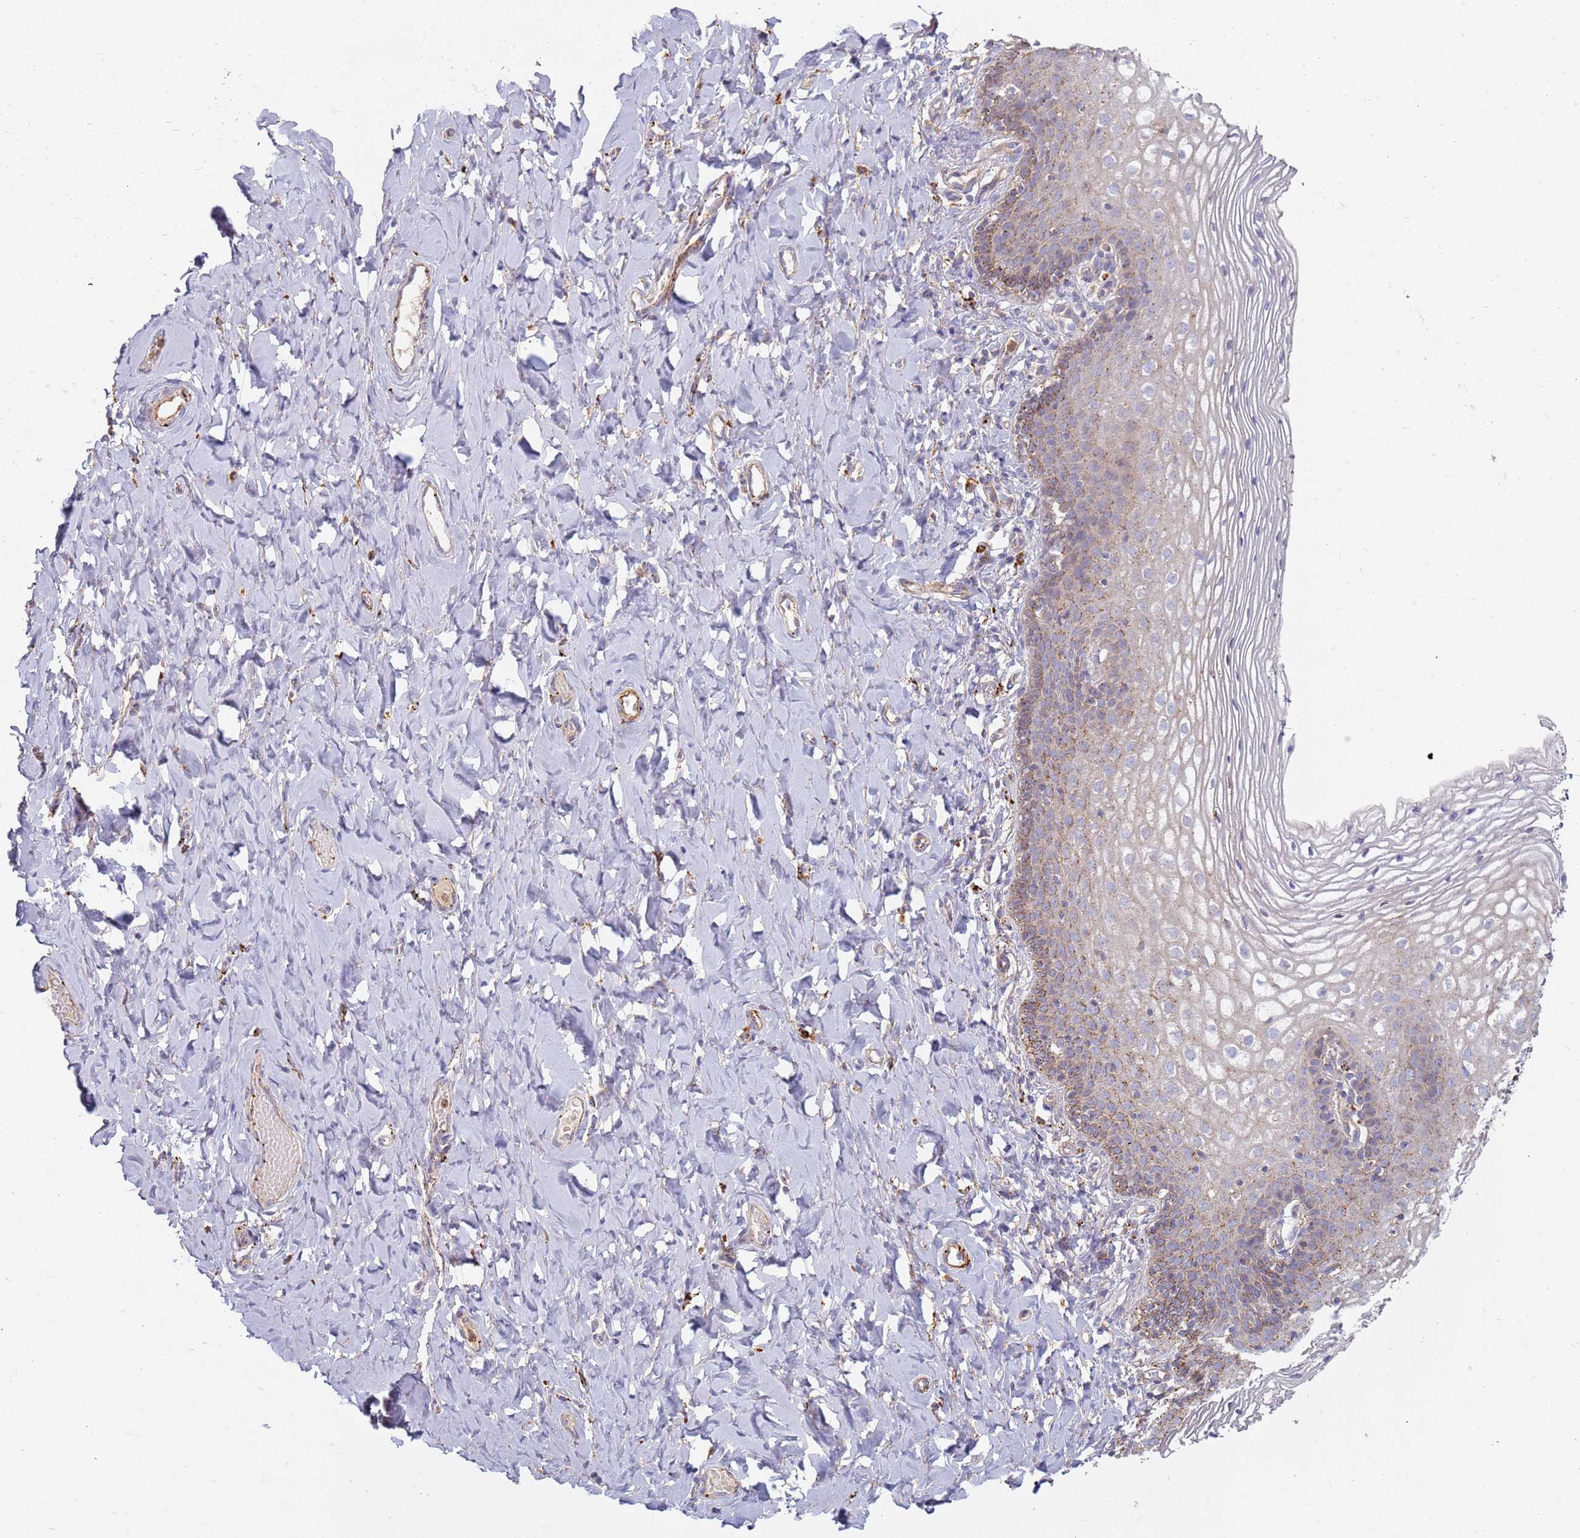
{"staining": {"intensity": "weak", "quantity": "25%-75%", "location": "cytoplasmic/membranous"}, "tissue": "vagina", "cell_type": "Squamous epithelial cells", "image_type": "normal", "snomed": [{"axis": "morphology", "description": "Normal tissue, NOS"}, {"axis": "topography", "description": "Vagina"}], "caption": "Vagina stained for a protein shows weak cytoplasmic/membranous positivity in squamous epithelial cells. (DAB IHC, brown staining for protein, blue staining for nuclei).", "gene": "TMEM229B", "patient": {"sex": "female", "age": 60}}